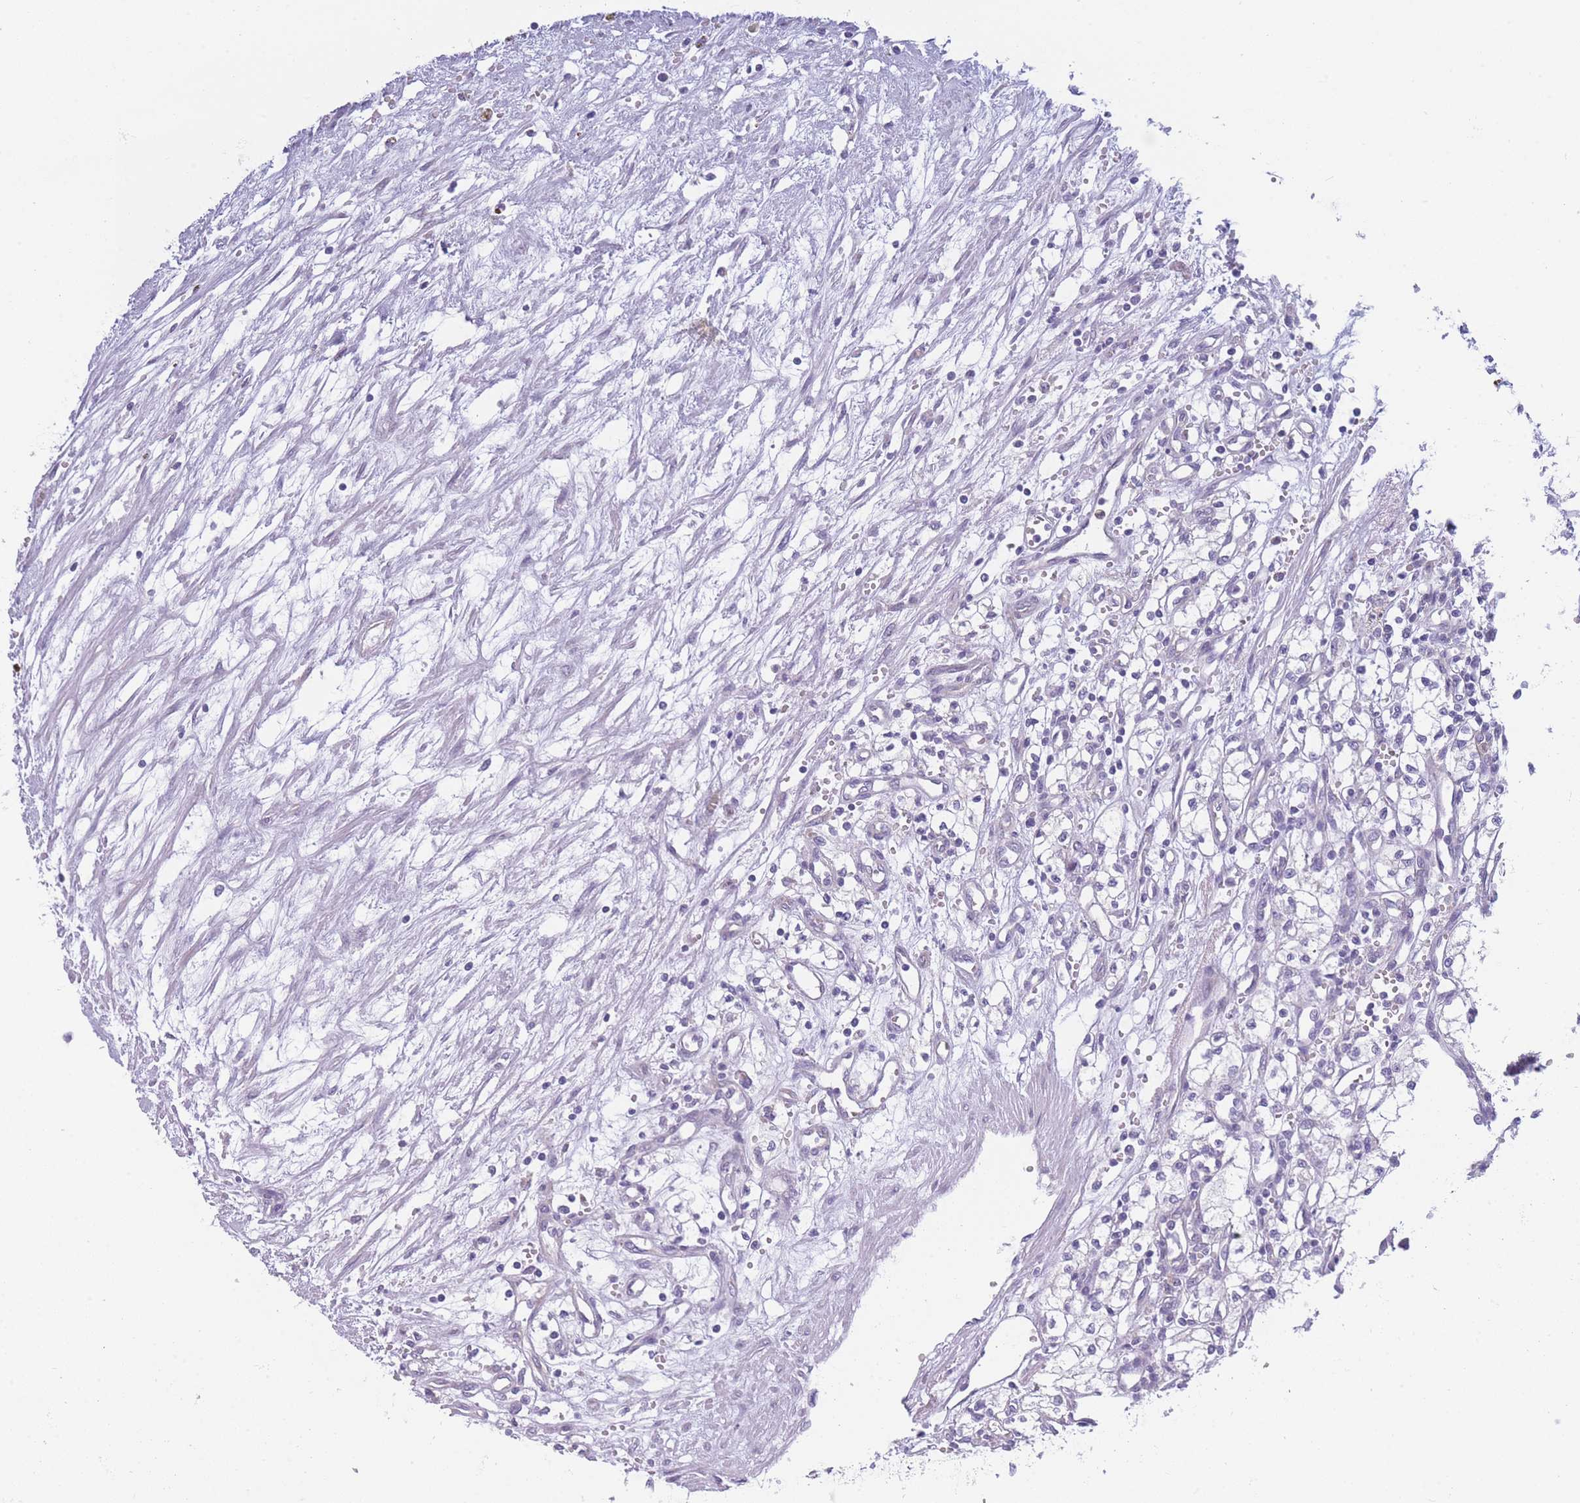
{"staining": {"intensity": "negative", "quantity": "none", "location": "none"}, "tissue": "renal cancer", "cell_type": "Tumor cells", "image_type": "cancer", "snomed": [{"axis": "morphology", "description": "Adenocarcinoma, NOS"}, {"axis": "topography", "description": "Kidney"}], "caption": "A photomicrograph of human renal cancer (adenocarcinoma) is negative for staining in tumor cells.", "gene": "NDUFAF6", "patient": {"sex": "male", "age": 59}}